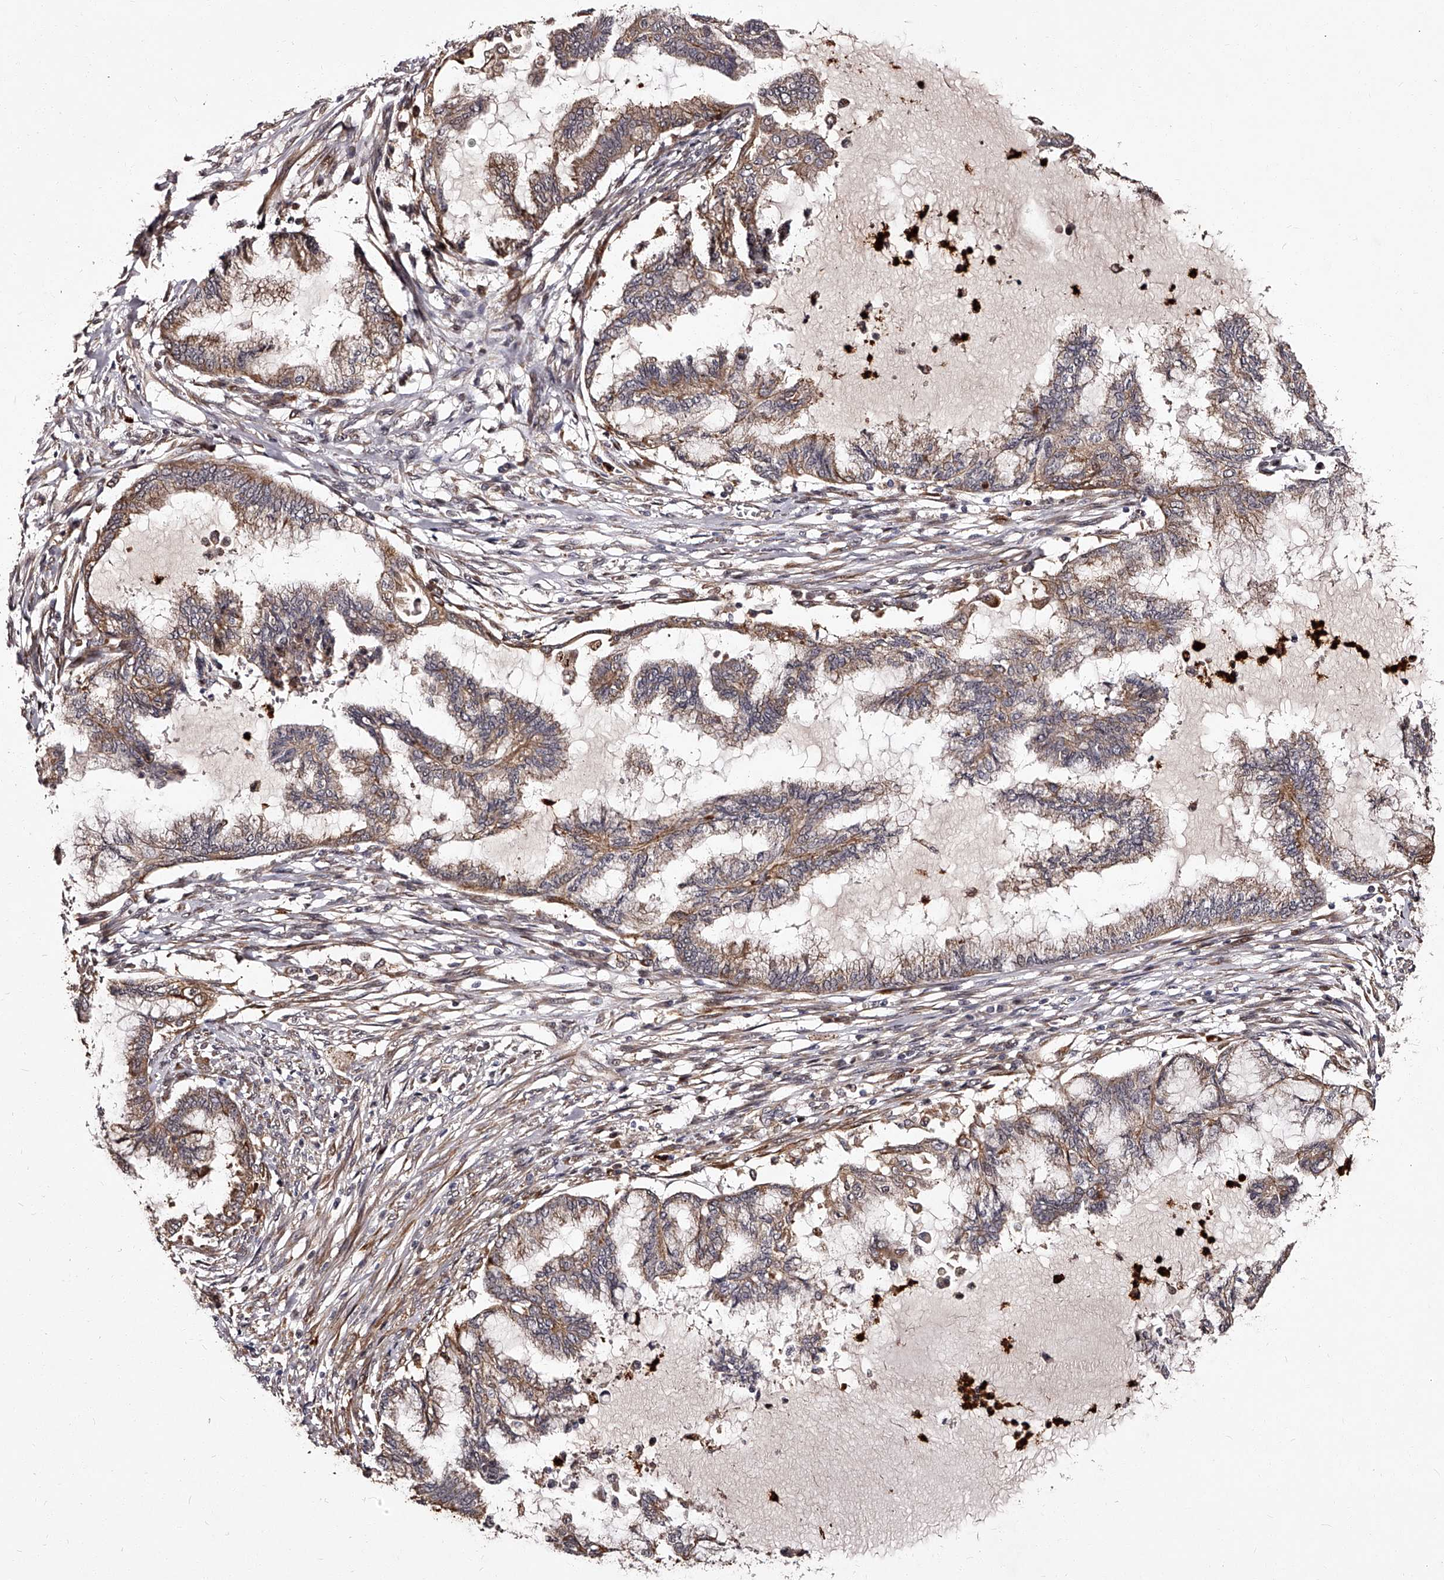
{"staining": {"intensity": "weak", "quantity": "25%-75%", "location": "cytoplasmic/membranous"}, "tissue": "endometrial cancer", "cell_type": "Tumor cells", "image_type": "cancer", "snomed": [{"axis": "morphology", "description": "Adenocarcinoma, NOS"}, {"axis": "topography", "description": "Endometrium"}], "caption": "Immunohistochemical staining of human endometrial adenocarcinoma shows weak cytoplasmic/membranous protein positivity in approximately 25%-75% of tumor cells.", "gene": "RSC1A1", "patient": {"sex": "female", "age": 86}}